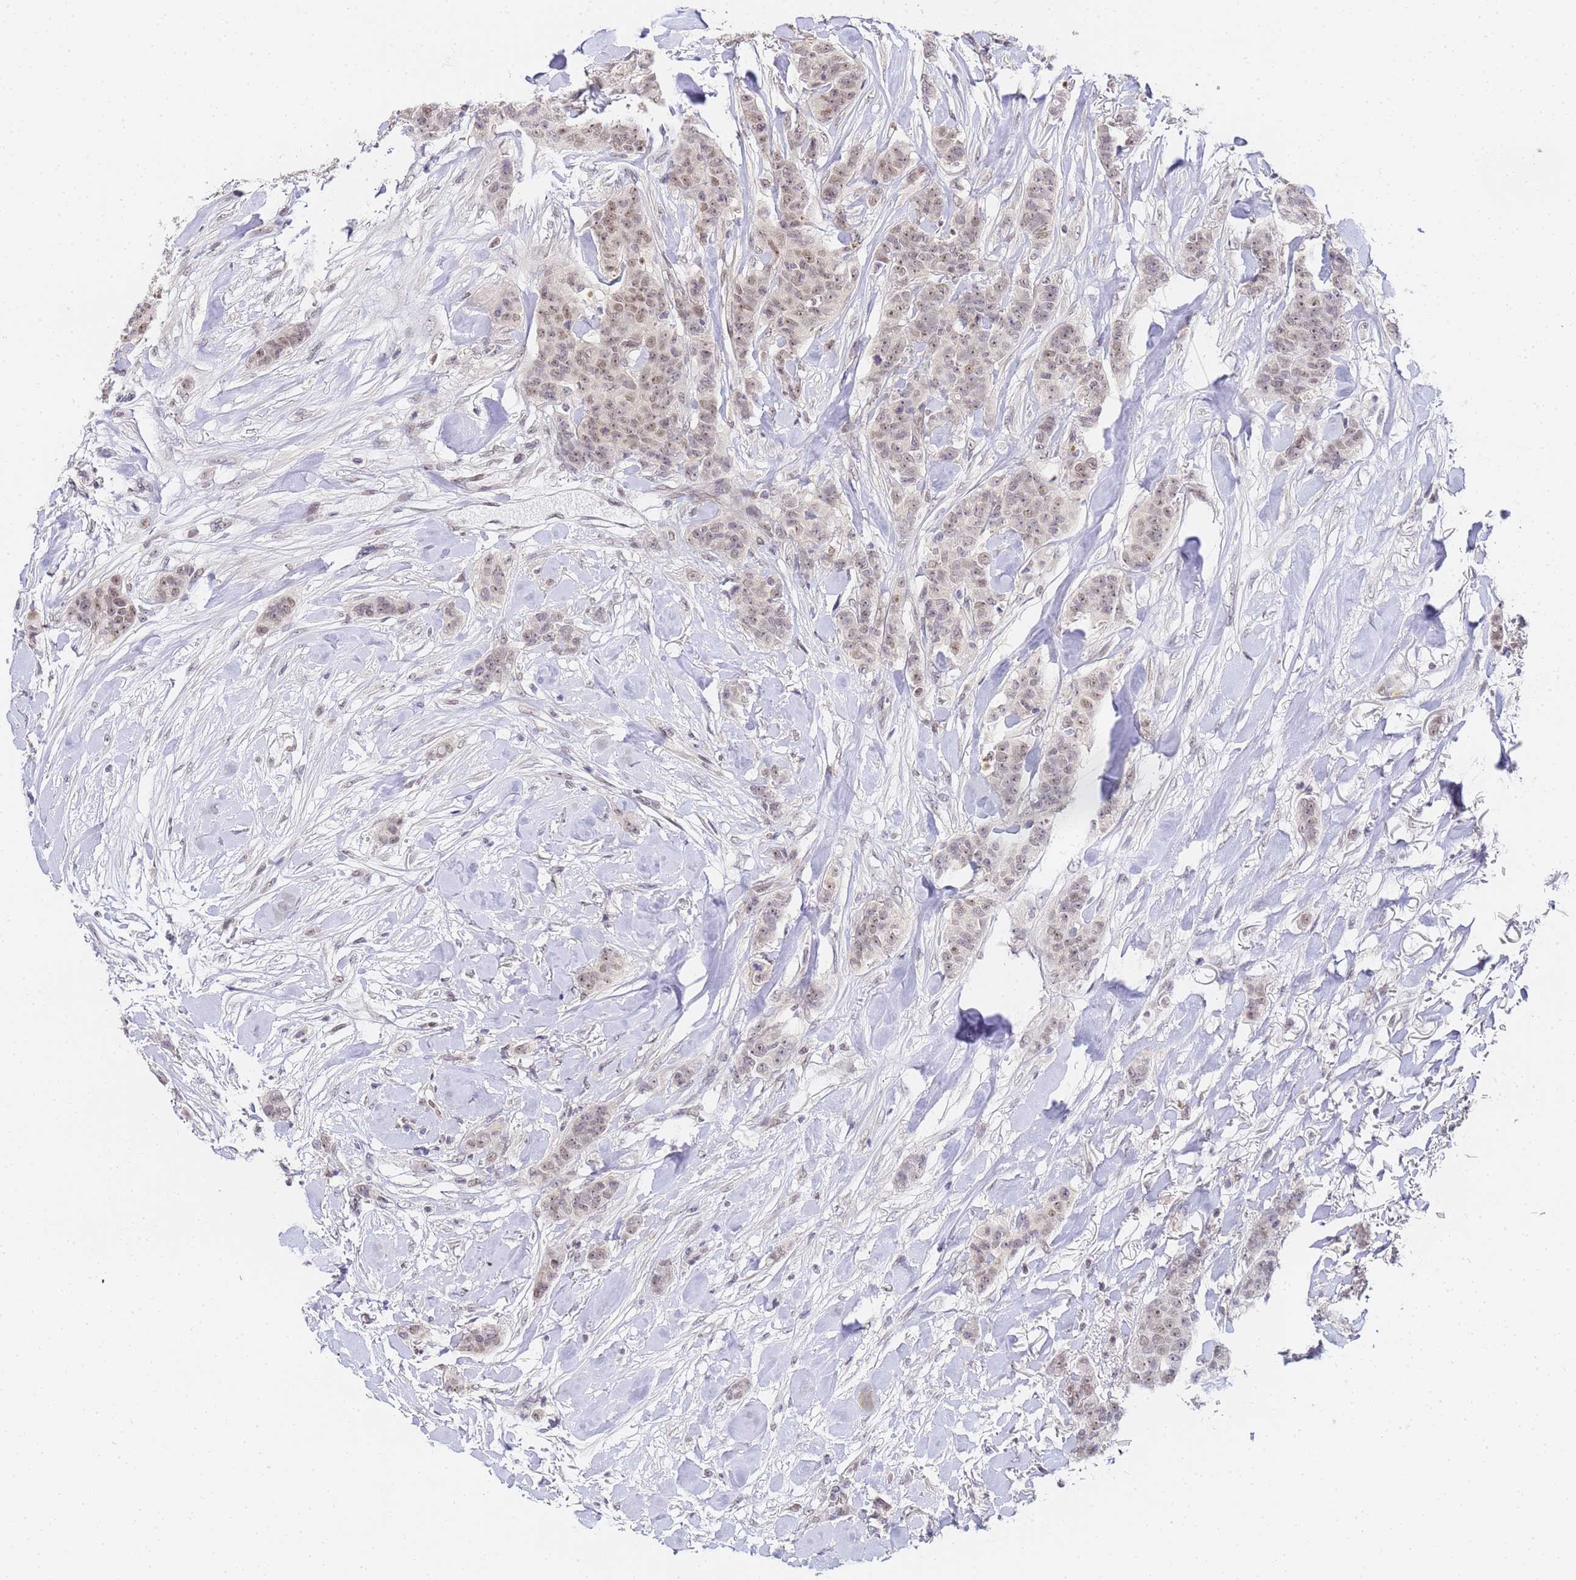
{"staining": {"intensity": "weak", "quantity": ">75%", "location": "nuclear"}, "tissue": "breast cancer", "cell_type": "Tumor cells", "image_type": "cancer", "snomed": [{"axis": "morphology", "description": "Duct carcinoma"}, {"axis": "topography", "description": "Breast"}], "caption": "Approximately >75% of tumor cells in breast invasive ductal carcinoma show weak nuclear protein positivity as visualized by brown immunohistochemical staining.", "gene": "LSM3", "patient": {"sex": "female", "age": 40}}